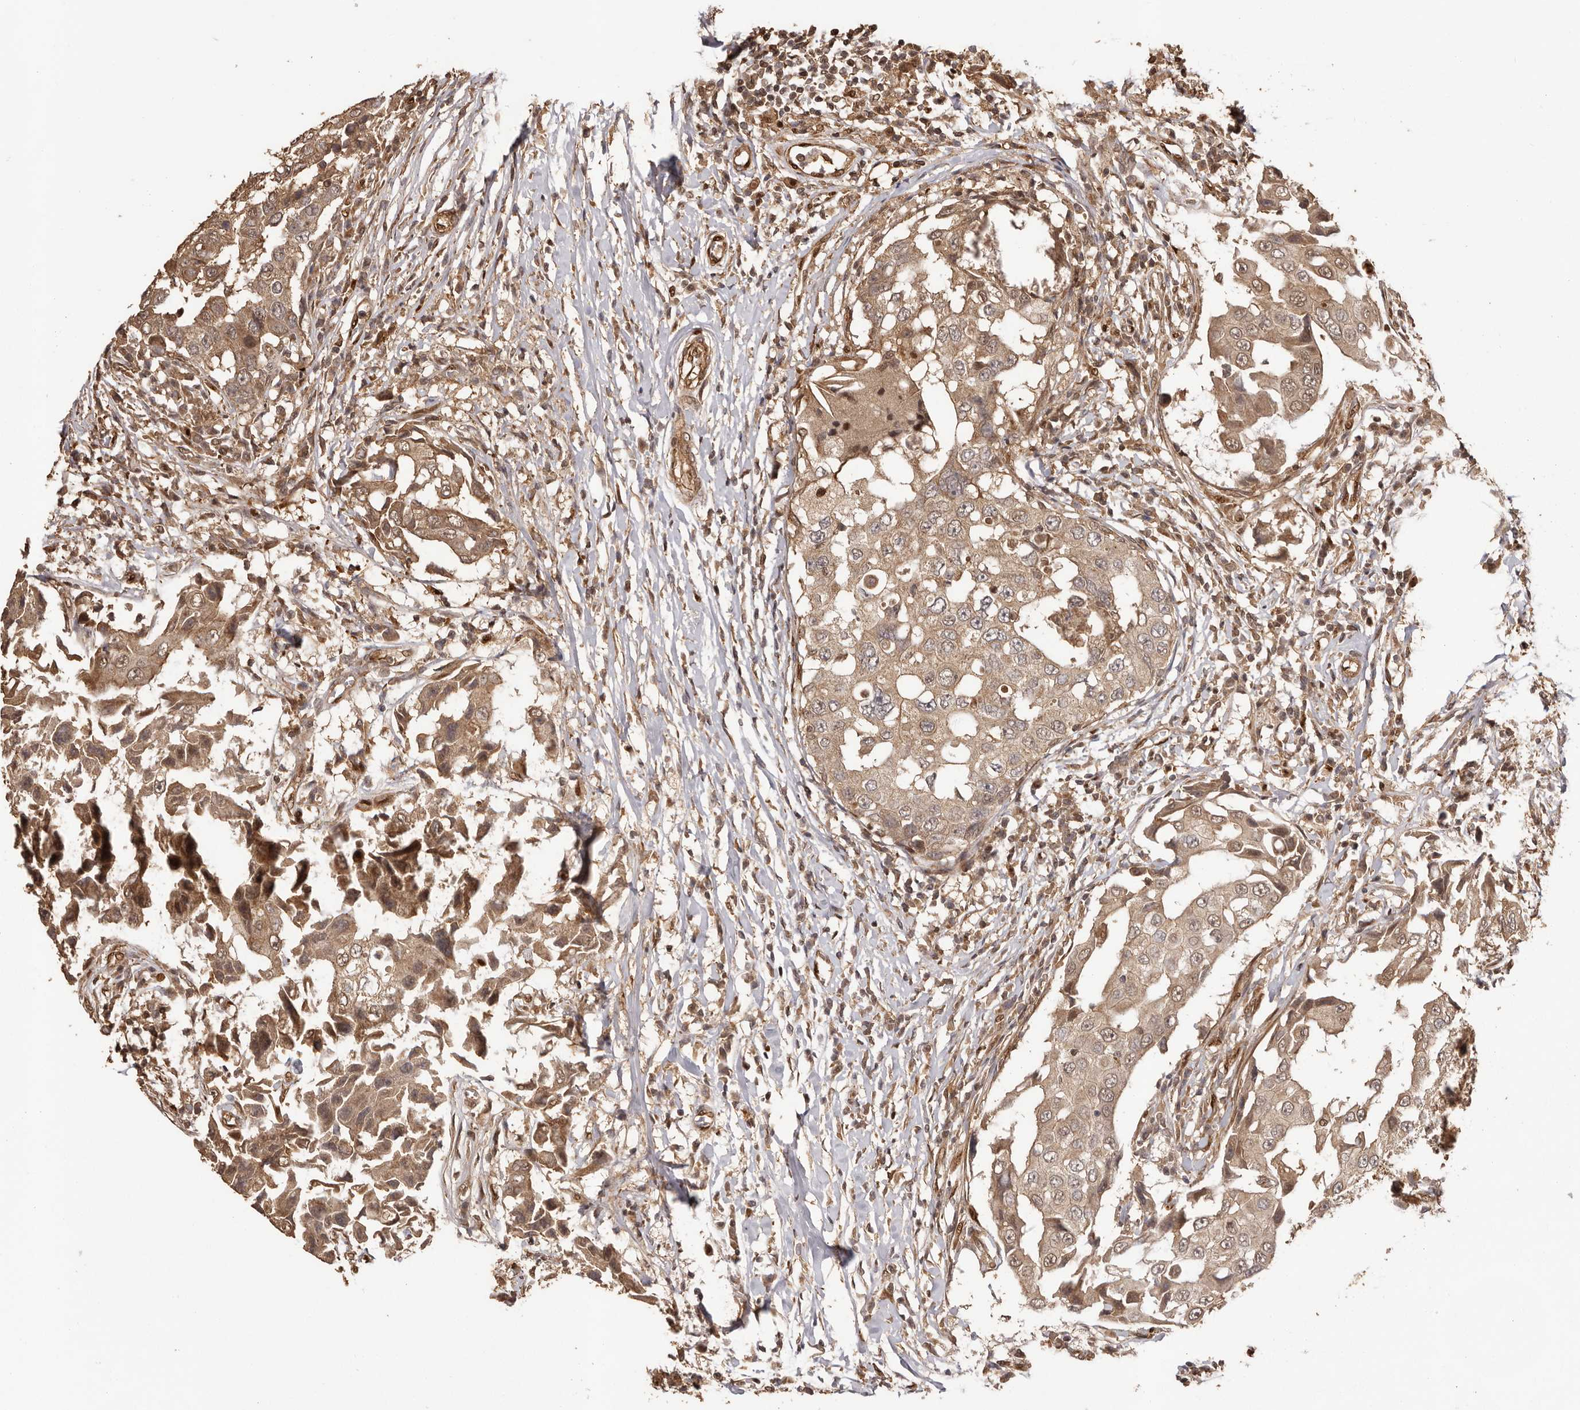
{"staining": {"intensity": "moderate", "quantity": ">75%", "location": "cytoplasmic/membranous,nuclear"}, "tissue": "breast cancer", "cell_type": "Tumor cells", "image_type": "cancer", "snomed": [{"axis": "morphology", "description": "Duct carcinoma"}, {"axis": "topography", "description": "Breast"}], "caption": "The immunohistochemical stain highlights moderate cytoplasmic/membranous and nuclear staining in tumor cells of invasive ductal carcinoma (breast) tissue.", "gene": "UBR2", "patient": {"sex": "female", "age": 27}}